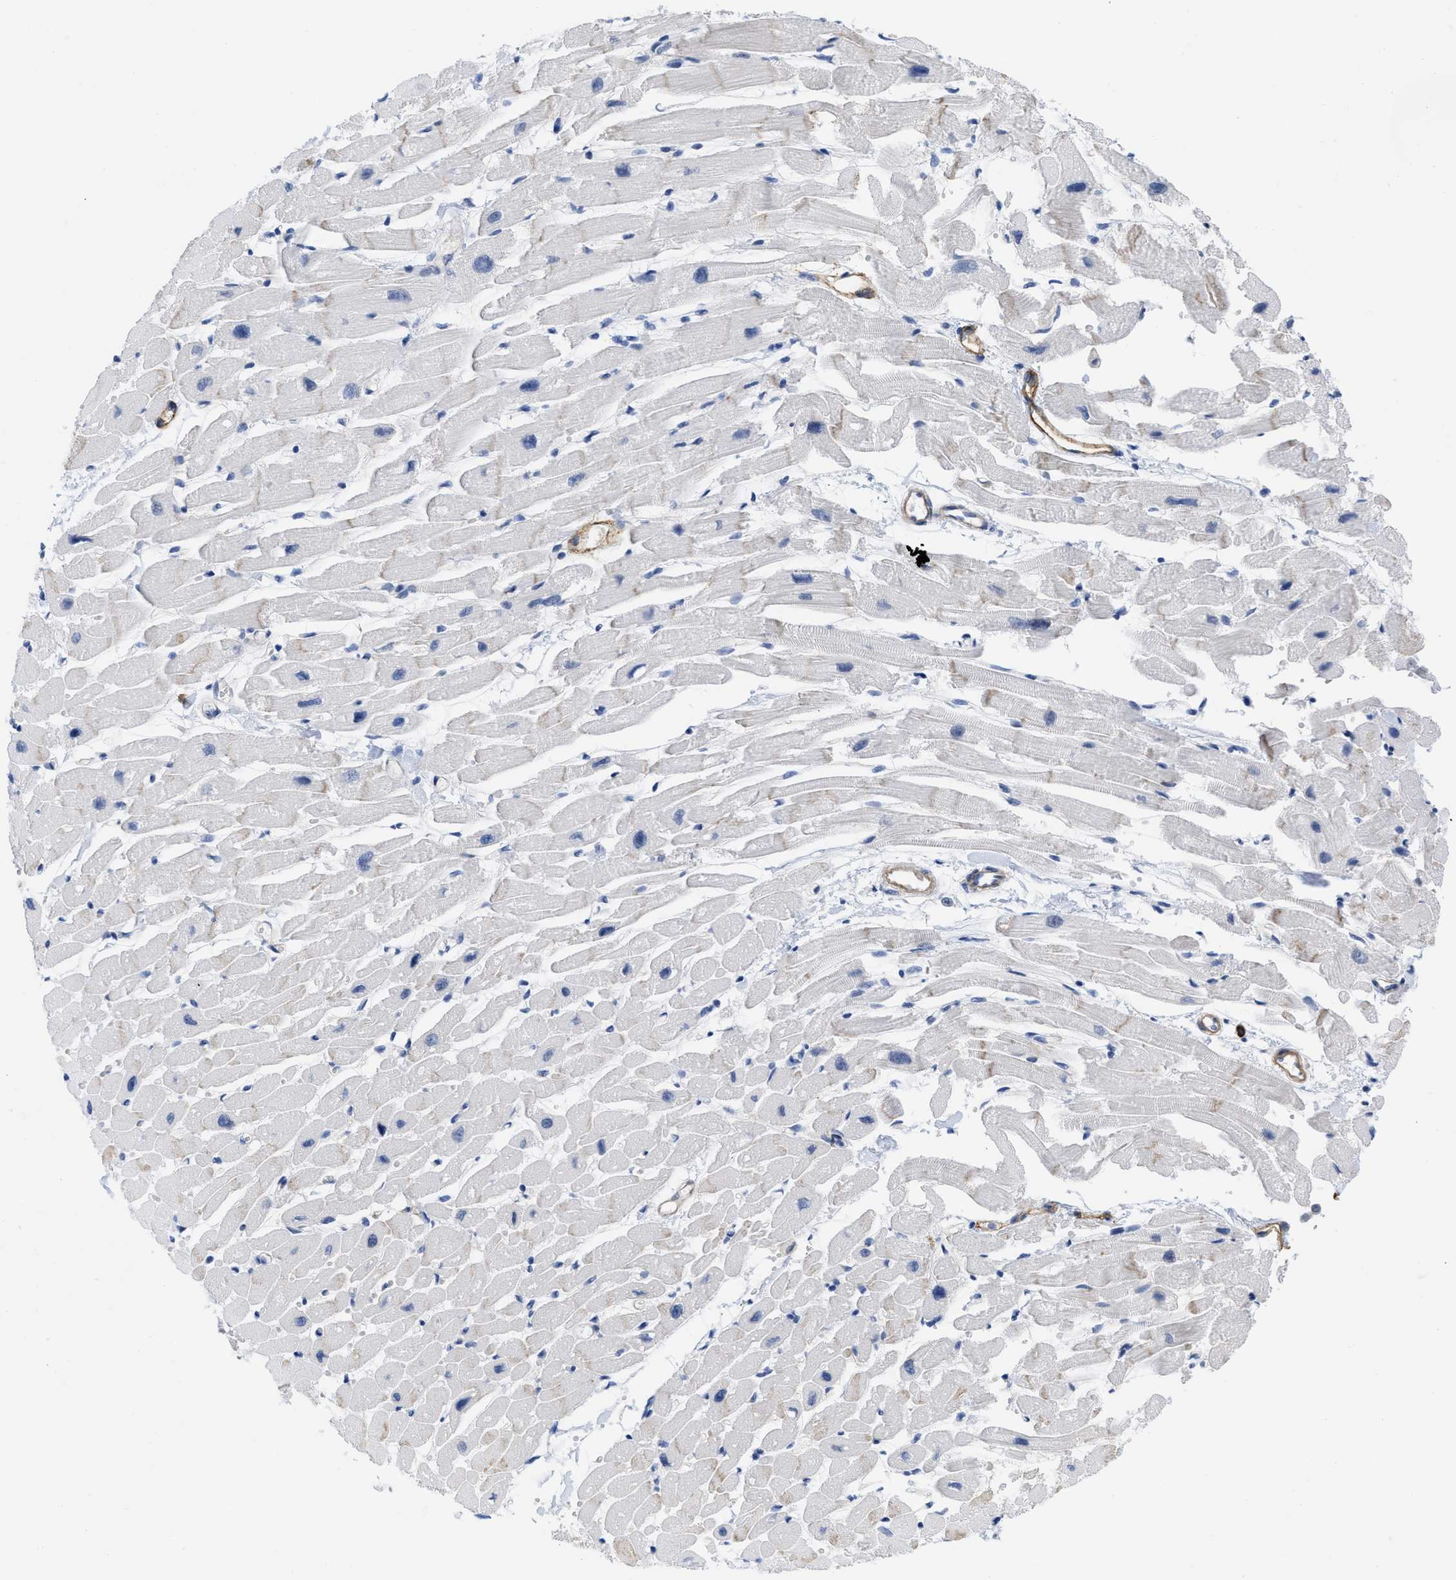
{"staining": {"intensity": "weak", "quantity": "25%-75%", "location": "cytoplasmic/membranous"}, "tissue": "heart muscle", "cell_type": "Cardiomyocytes", "image_type": "normal", "snomed": [{"axis": "morphology", "description": "Normal tissue, NOS"}, {"axis": "topography", "description": "Heart"}], "caption": "Immunohistochemistry (IHC) (DAB (3,3'-diaminobenzidine)) staining of unremarkable human heart muscle exhibits weak cytoplasmic/membranous protein positivity in approximately 25%-75% of cardiomyocytes.", "gene": "ACKR1", "patient": {"sex": "female", "age": 54}}